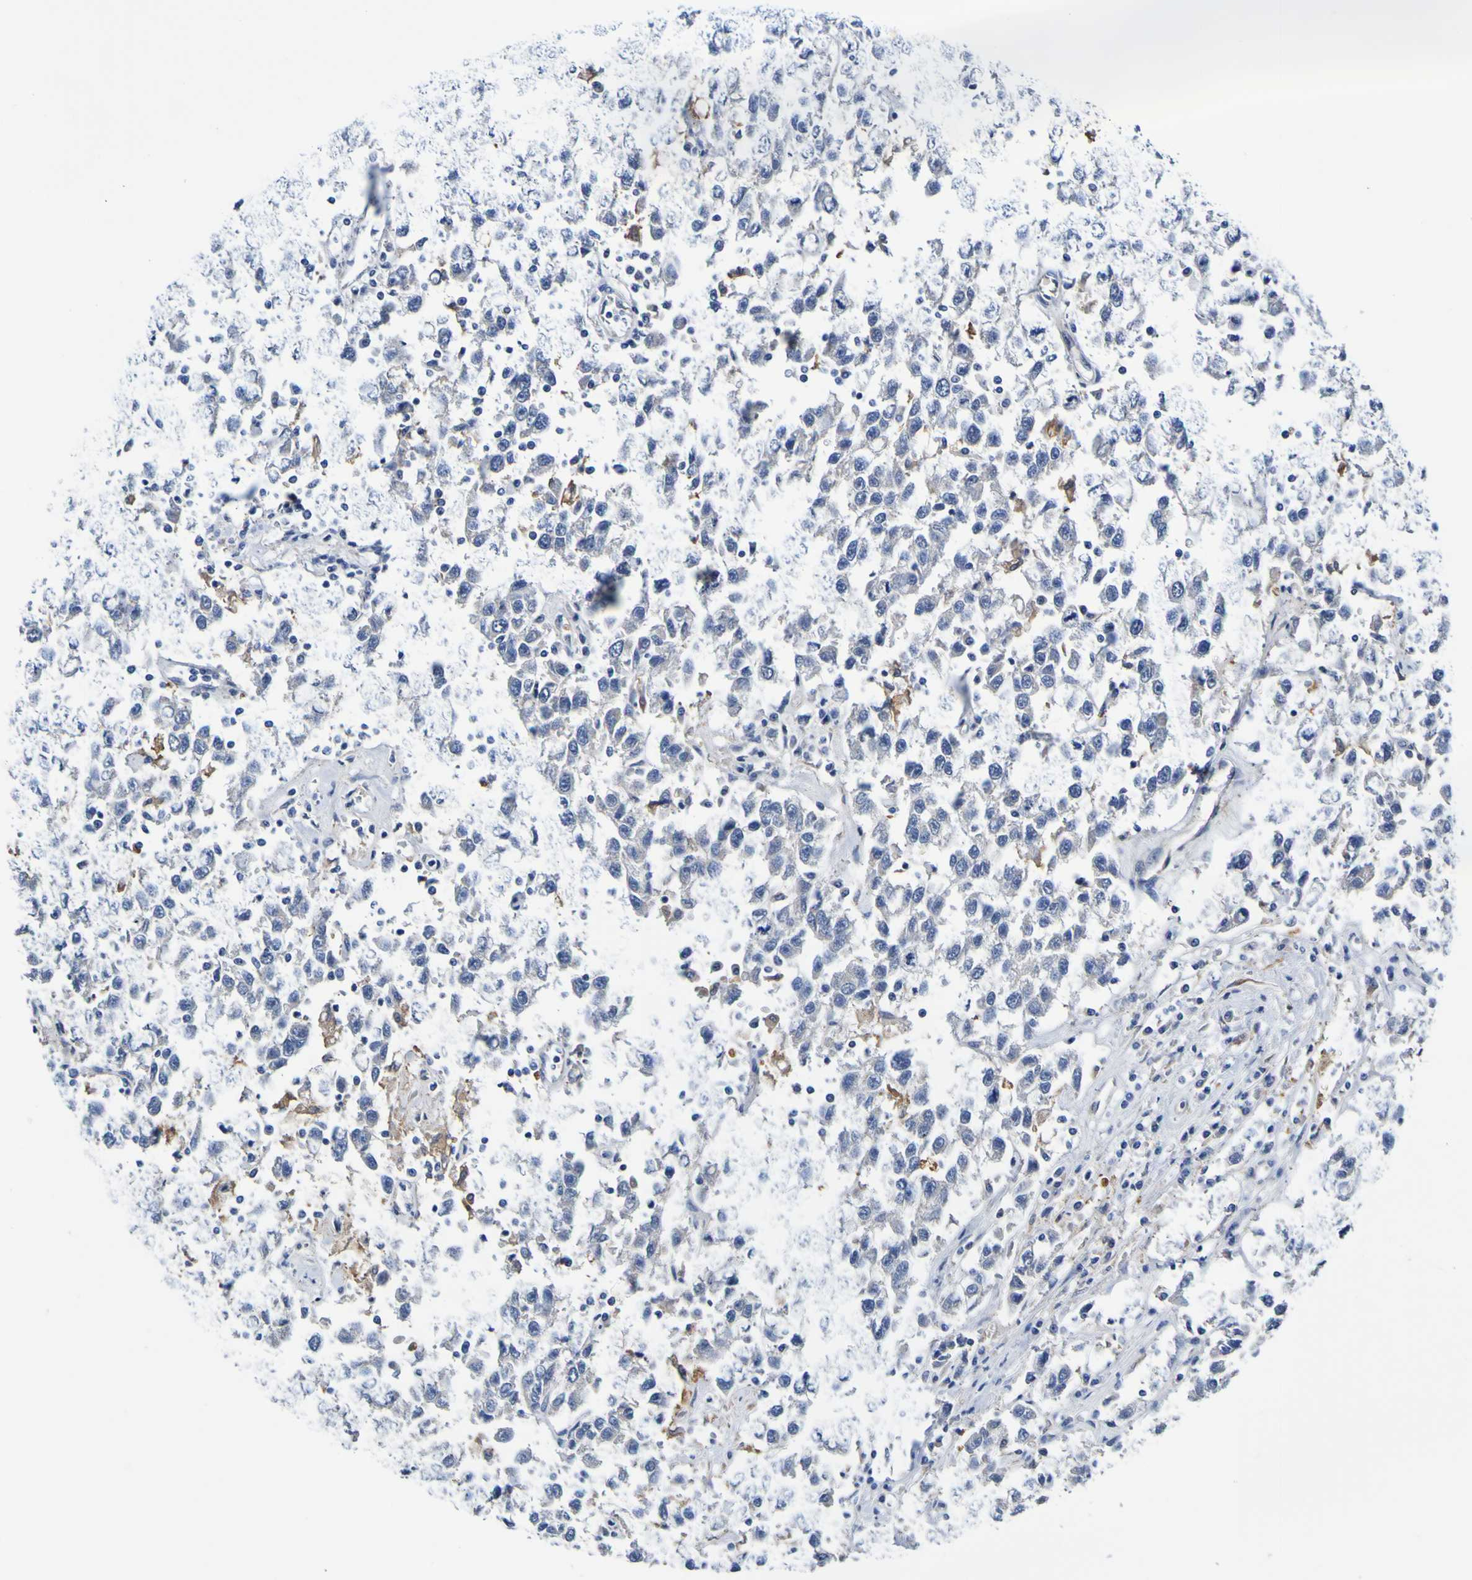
{"staining": {"intensity": "weak", "quantity": ">75%", "location": "cytoplasmic/membranous"}, "tissue": "testis cancer", "cell_type": "Tumor cells", "image_type": "cancer", "snomed": [{"axis": "morphology", "description": "Seminoma, NOS"}, {"axis": "topography", "description": "Testis"}], "caption": "Immunohistochemistry (DAB) staining of testis cancer (seminoma) exhibits weak cytoplasmic/membranous protein expression in approximately >75% of tumor cells.", "gene": "METAP2", "patient": {"sex": "male", "age": 41}}